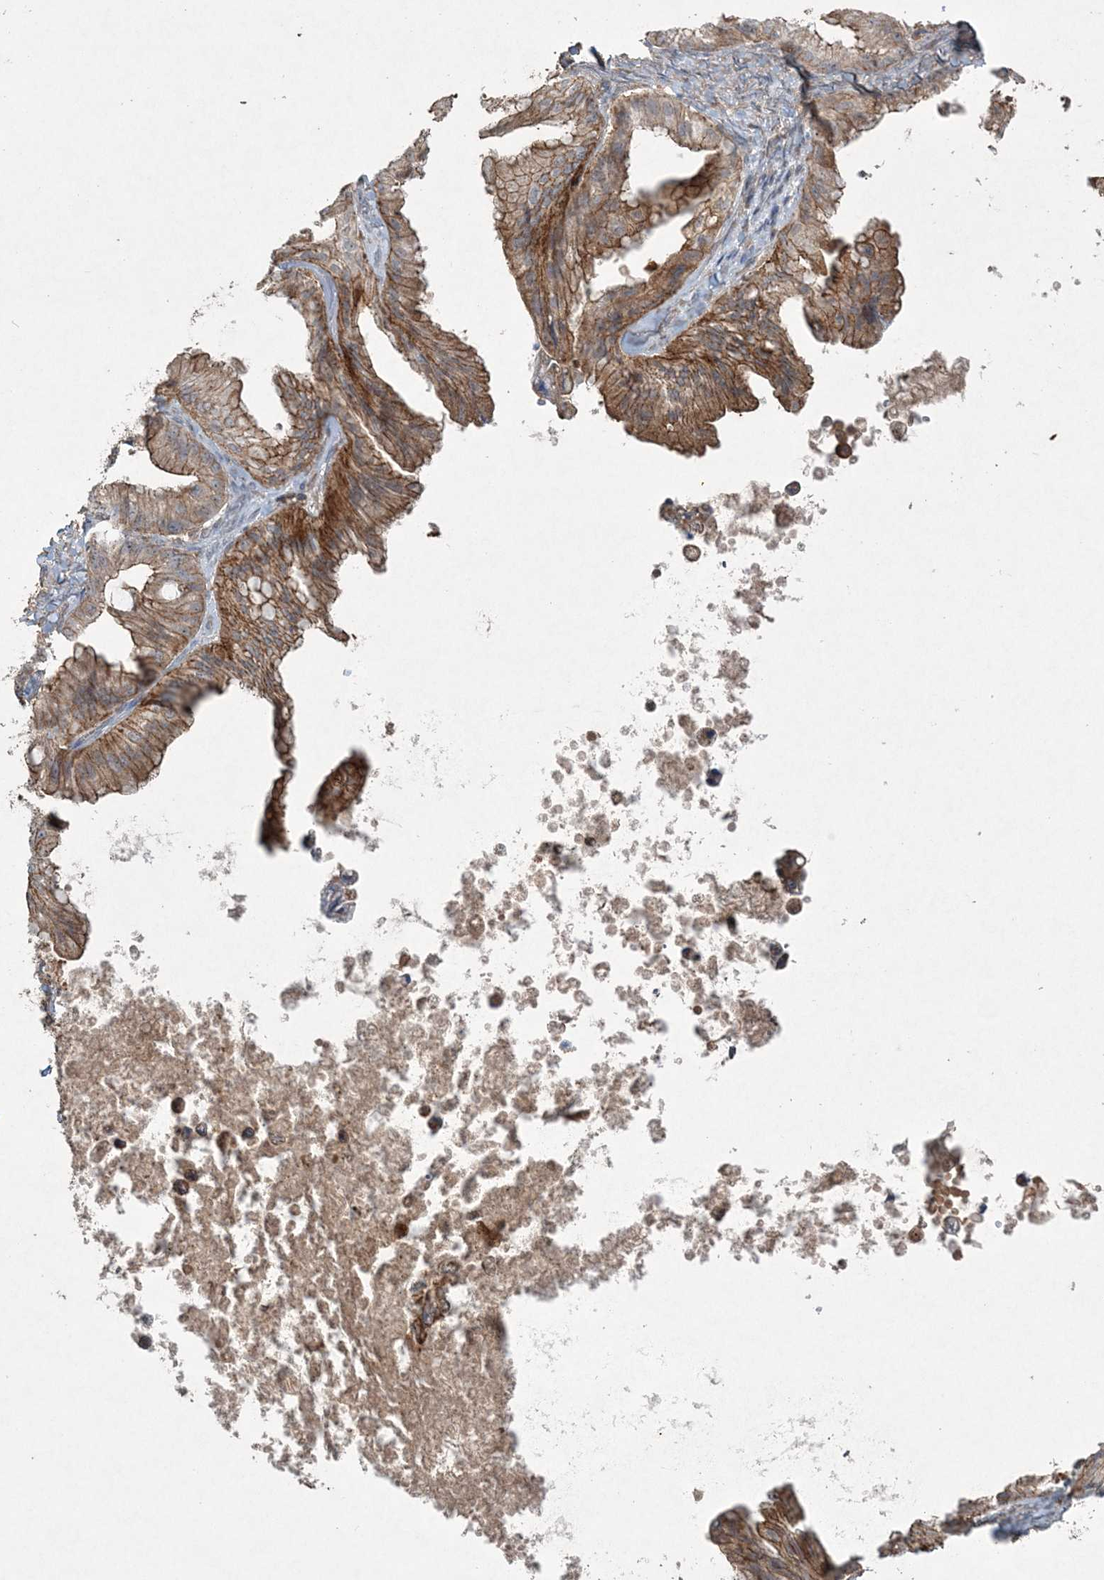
{"staining": {"intensity": "moderate", "quantity": ">75%", "location": "cytoplasmic/membranous"}, "tissue": "ovarian cancer", "cell_type": "Tumor cells", "image_type": "cancer", "snomed": [{"axis": "morphology", "description": "Cystadenocarcinoma, mucinous, NOS"}, {"axis": "topography", "description": "Ovary"}], "caption": "An immunohistochemistry micrograph of neoplastic tissue is shown. Protein staining in brown labels moderate cytoplasmic/membranous positivity in ovarian mucinous cystadenocarcinoma within tumor cells.", "gene": "TTC7A", "patient": {"sex": "female", "age": 71}}